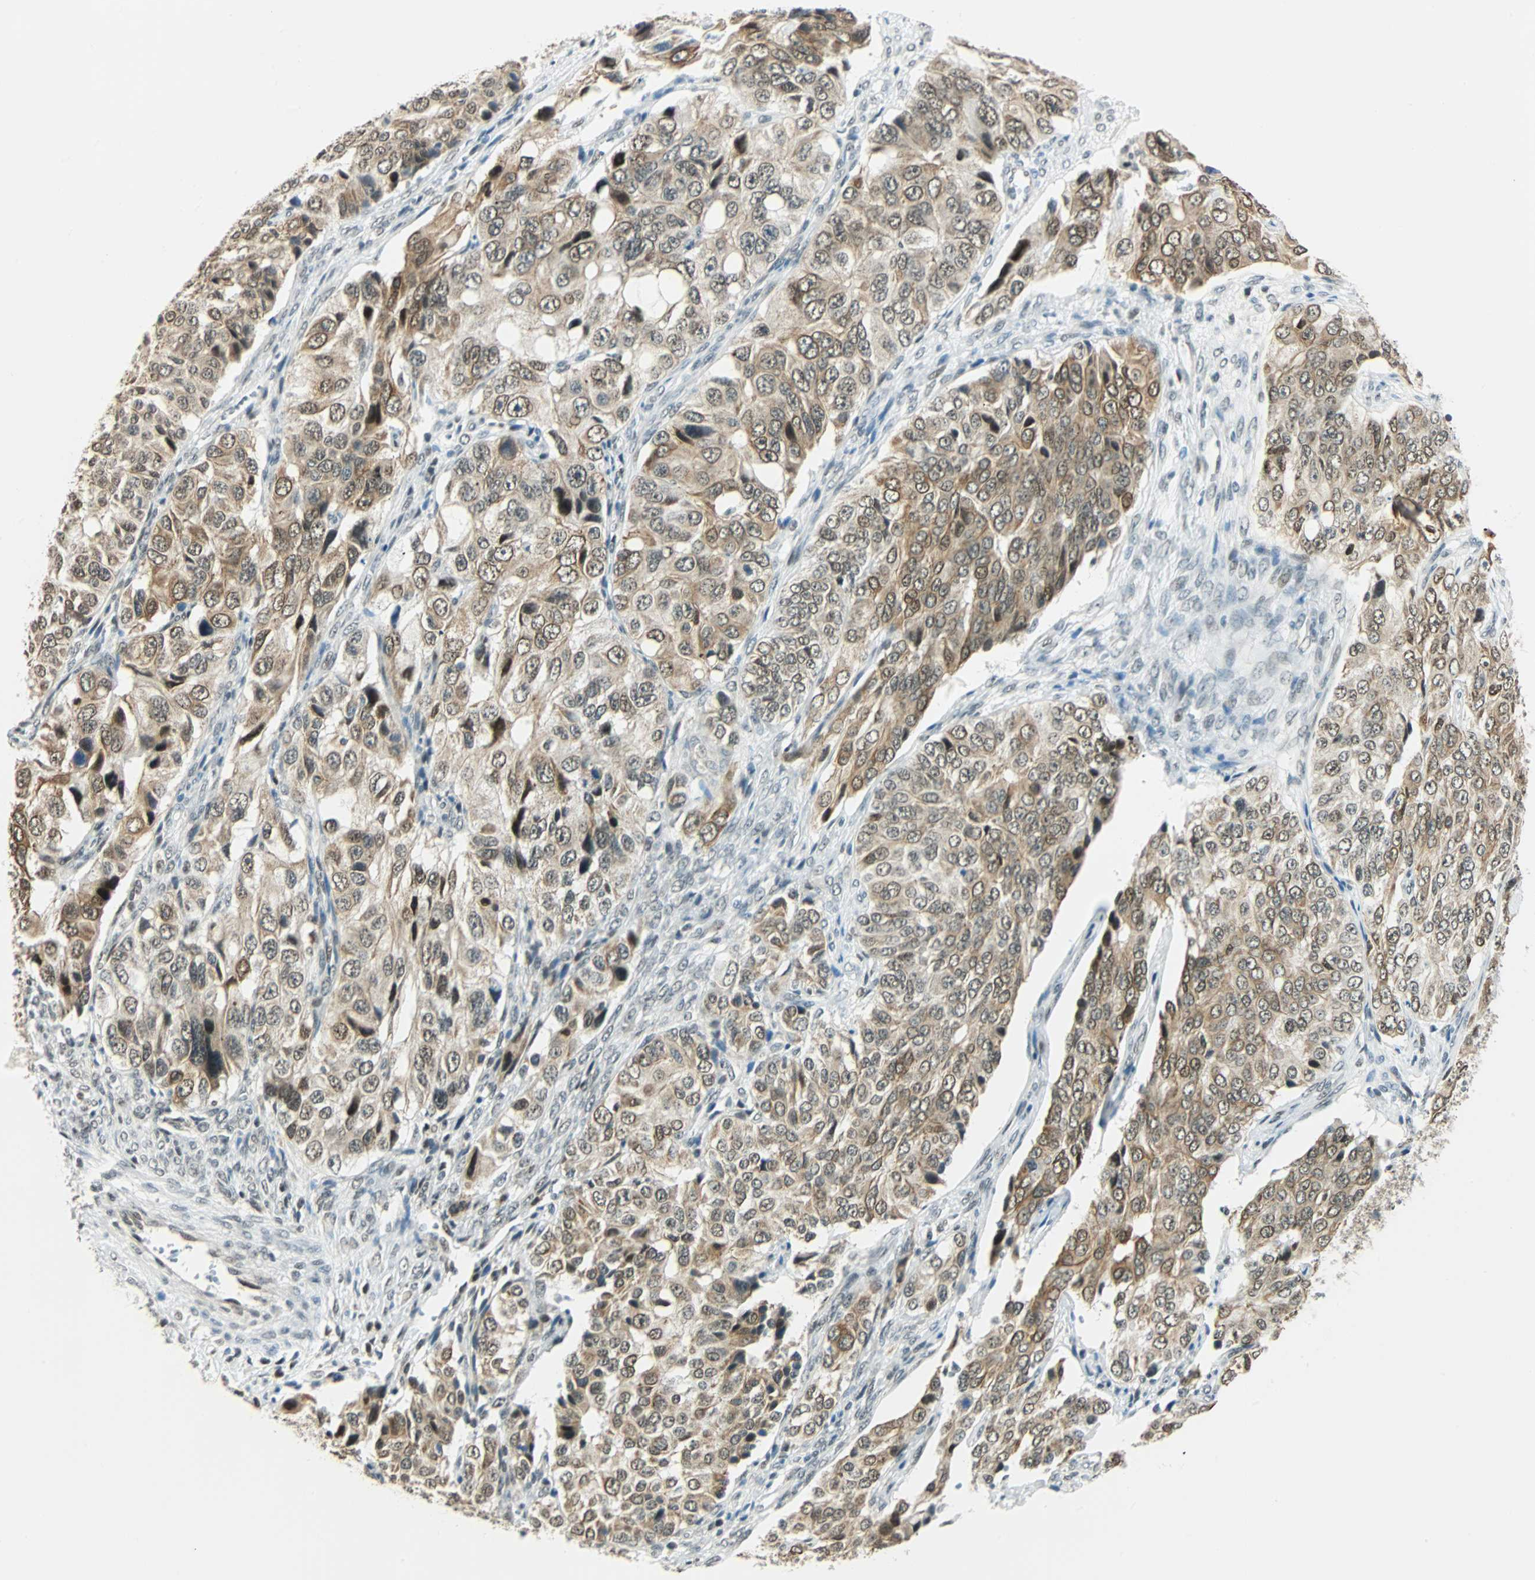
{"staining": {"intensity": "moderate", "quantity": ">75%", "location": "cytoplasmic/membranous"}, "tissue": "ovarian cancer", "cell_type": "Tumor cells", "image_type": "cancer", "snomed": [{"axis": "morphology", "description": "Carcinoma, endometroid"}, {"axis": "topography", "description": "Ovary"}], "caption": "Ovarian endometroid carcinoma was stained to show a protein in brown. There is medium levels of moderate cytoplasmic/membranous expression in approximately >75% of tumor cells. The protein of interest is stained brown, and the nuclei are stained in blue (DAB IHC with brightfield microscopy, high magnification).", "gene": "NELFE", "patient": {"sex": "female", "age": 51}}